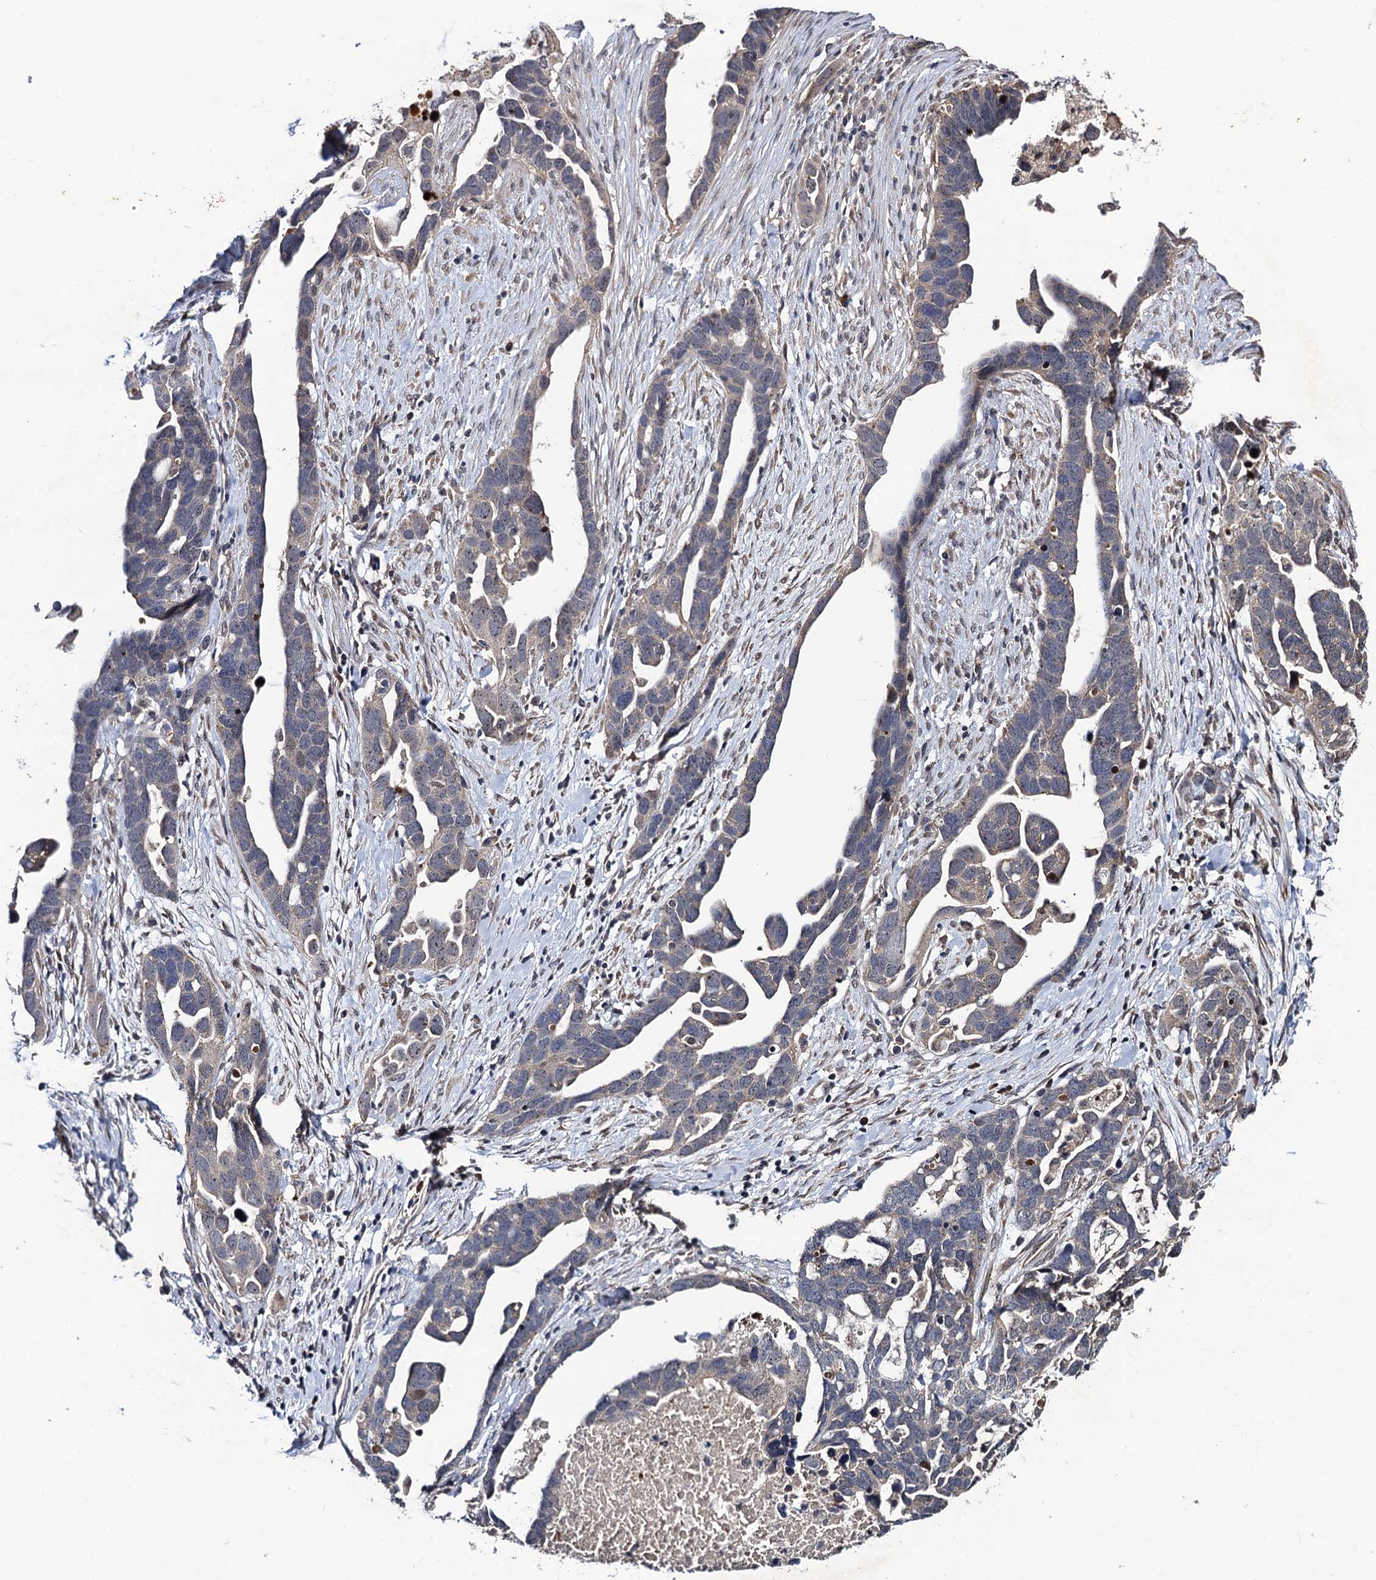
{"staining": {"intensity": "weak", "quantity": "25%-75%", "location": "cytoplasmic/membranous"}, "tissue": "ovarian cancer", "cell_type": "Tumor cells", "image_type": "cancer", "snomed": [{"axis": "morphology", "description": "Cystadenocarcinoma, serous, NOS"}, {"axis": "topography", "description": "Ovary"}], "caption": "Ovarian cancer stained with a brown dye shows weak cytoplasmic/membranous positive staining in approximately 25%-75% of tumor cells.", "gene": "LRRC63", "patient": {"sex": "female", "age": 54}}